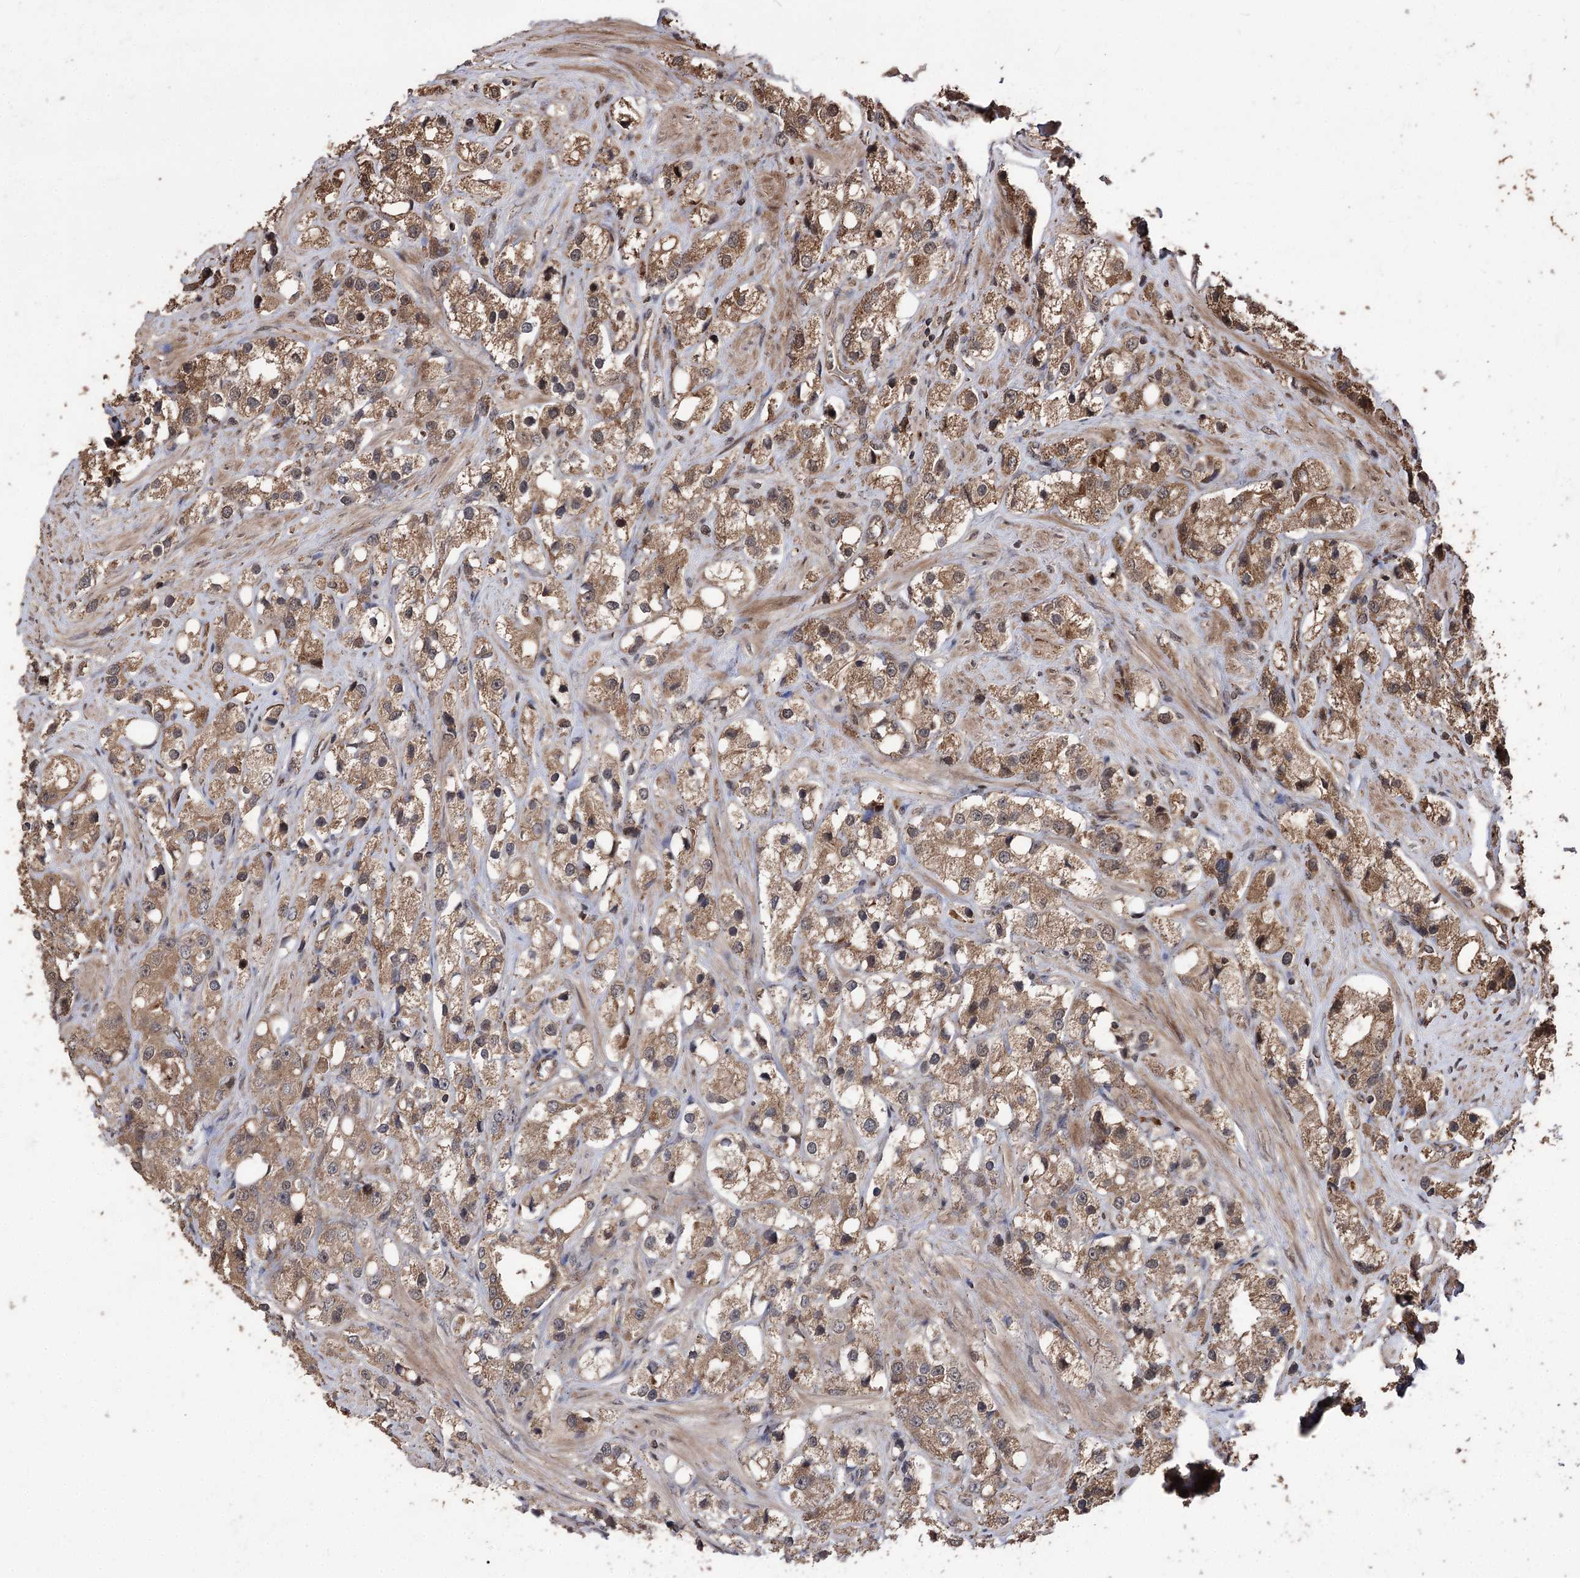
{"staining": {"intensity": "moderate", "quantity": ">75%", "location": "cytoplasmic/membranous"}, "tissue": "prostate cancer", "cell_type": "Tumor cells", "image_type": "cancer", "snomed": [{"axis": "morphology", "description": "Adenocarcinoma, NOS"}, {"axis": "topography", "description": "Prostate"}], "caption": "Prostate adenocarcinoma tissue demonstrates moderate cytoplasmic/membranous expression in about >75% of tumor cells, visualized by immunohistochemistry. (Stains: DAB in brown, nuclei in blue, Microscopy: brightfield microscopy at high magnification).", "gene": "RASSF3", "patient": {"sex": "male", "age": 79}}